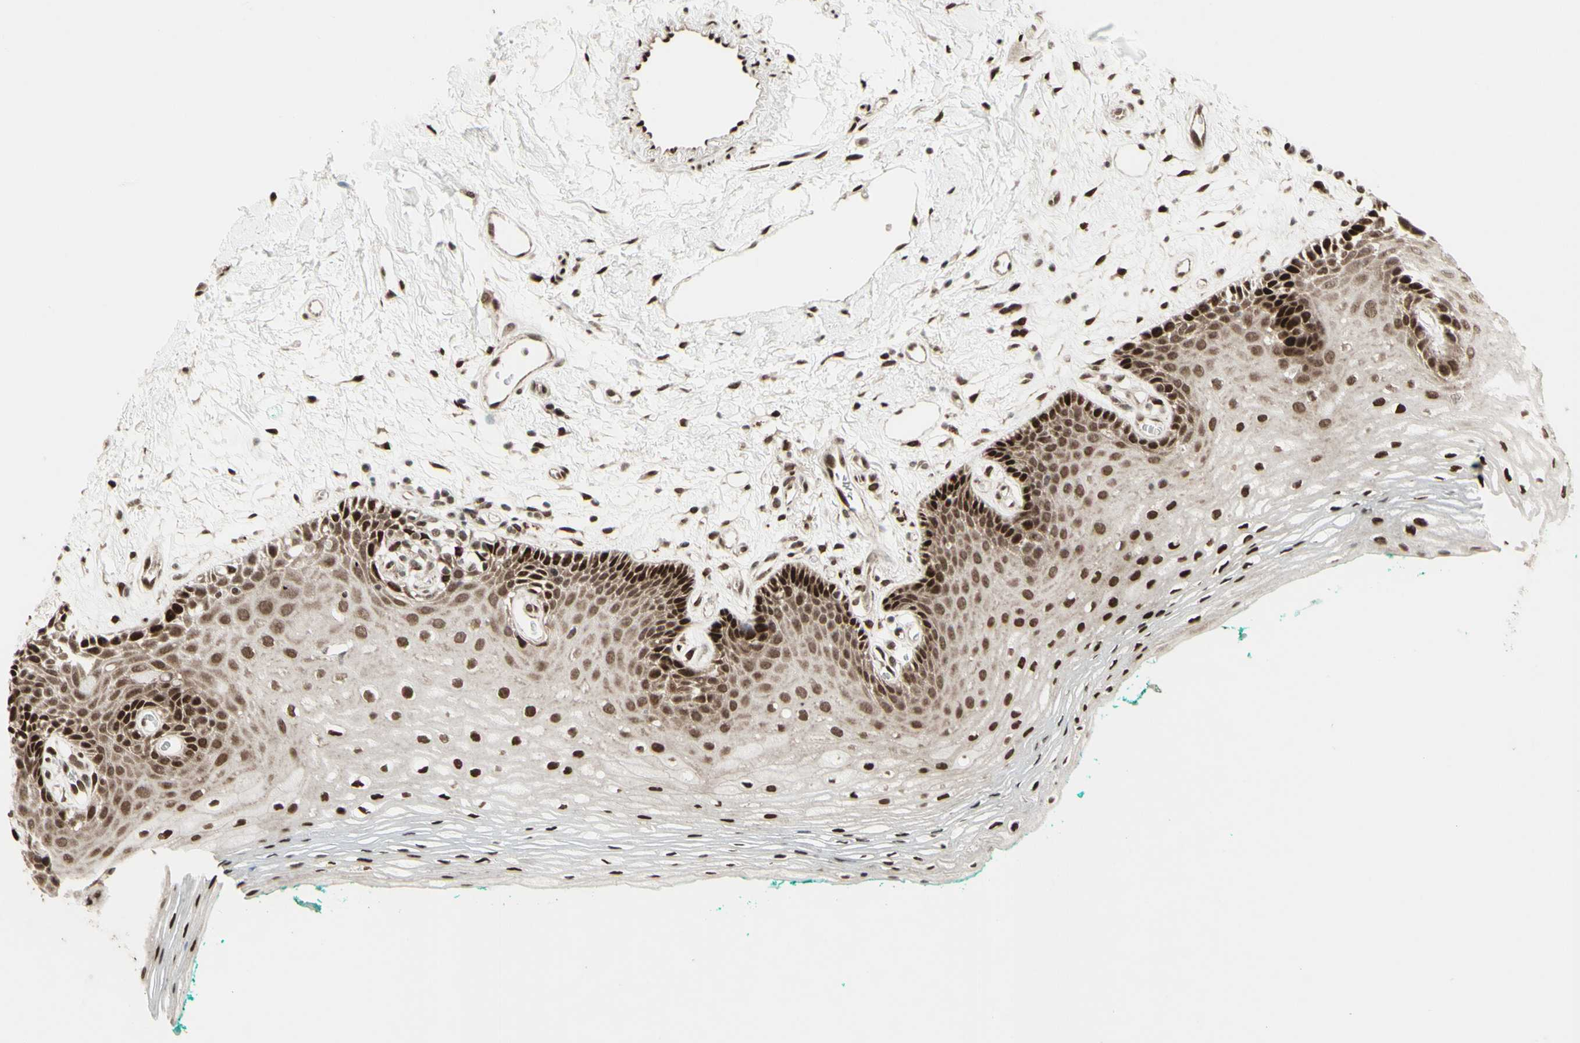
{"staining": {"intensity": "moderate", "quantity": ">75%", "location": "cytoplasmic/membranous"}, "tissue": "oral mucosa", "cell_type": "Squamous epithelial cells", "image_type": "normal", "snomed": [{"axis": "morphology", "description": "Normal tissue, NOS"}, {"axis": "topography", "description": "Skeletal muscle"}, {"axis": "topography", "description": "Oral tissue"}, {"axis": "topography", "description": "Peripheral nerve tissue"}], "caption": "IHC image of normal oral mucosa: oral mucosa stained using immunohistochemistry (IHC) demonstrates medium levels of moderate protein expression localized specifically in the cytoplasmic/membranous of squamous epithelial cells, appearing as a cytoplasmic/membranous brown color.", "gene": "CBX1", "patient": {"sex": "female", "age": 84}}